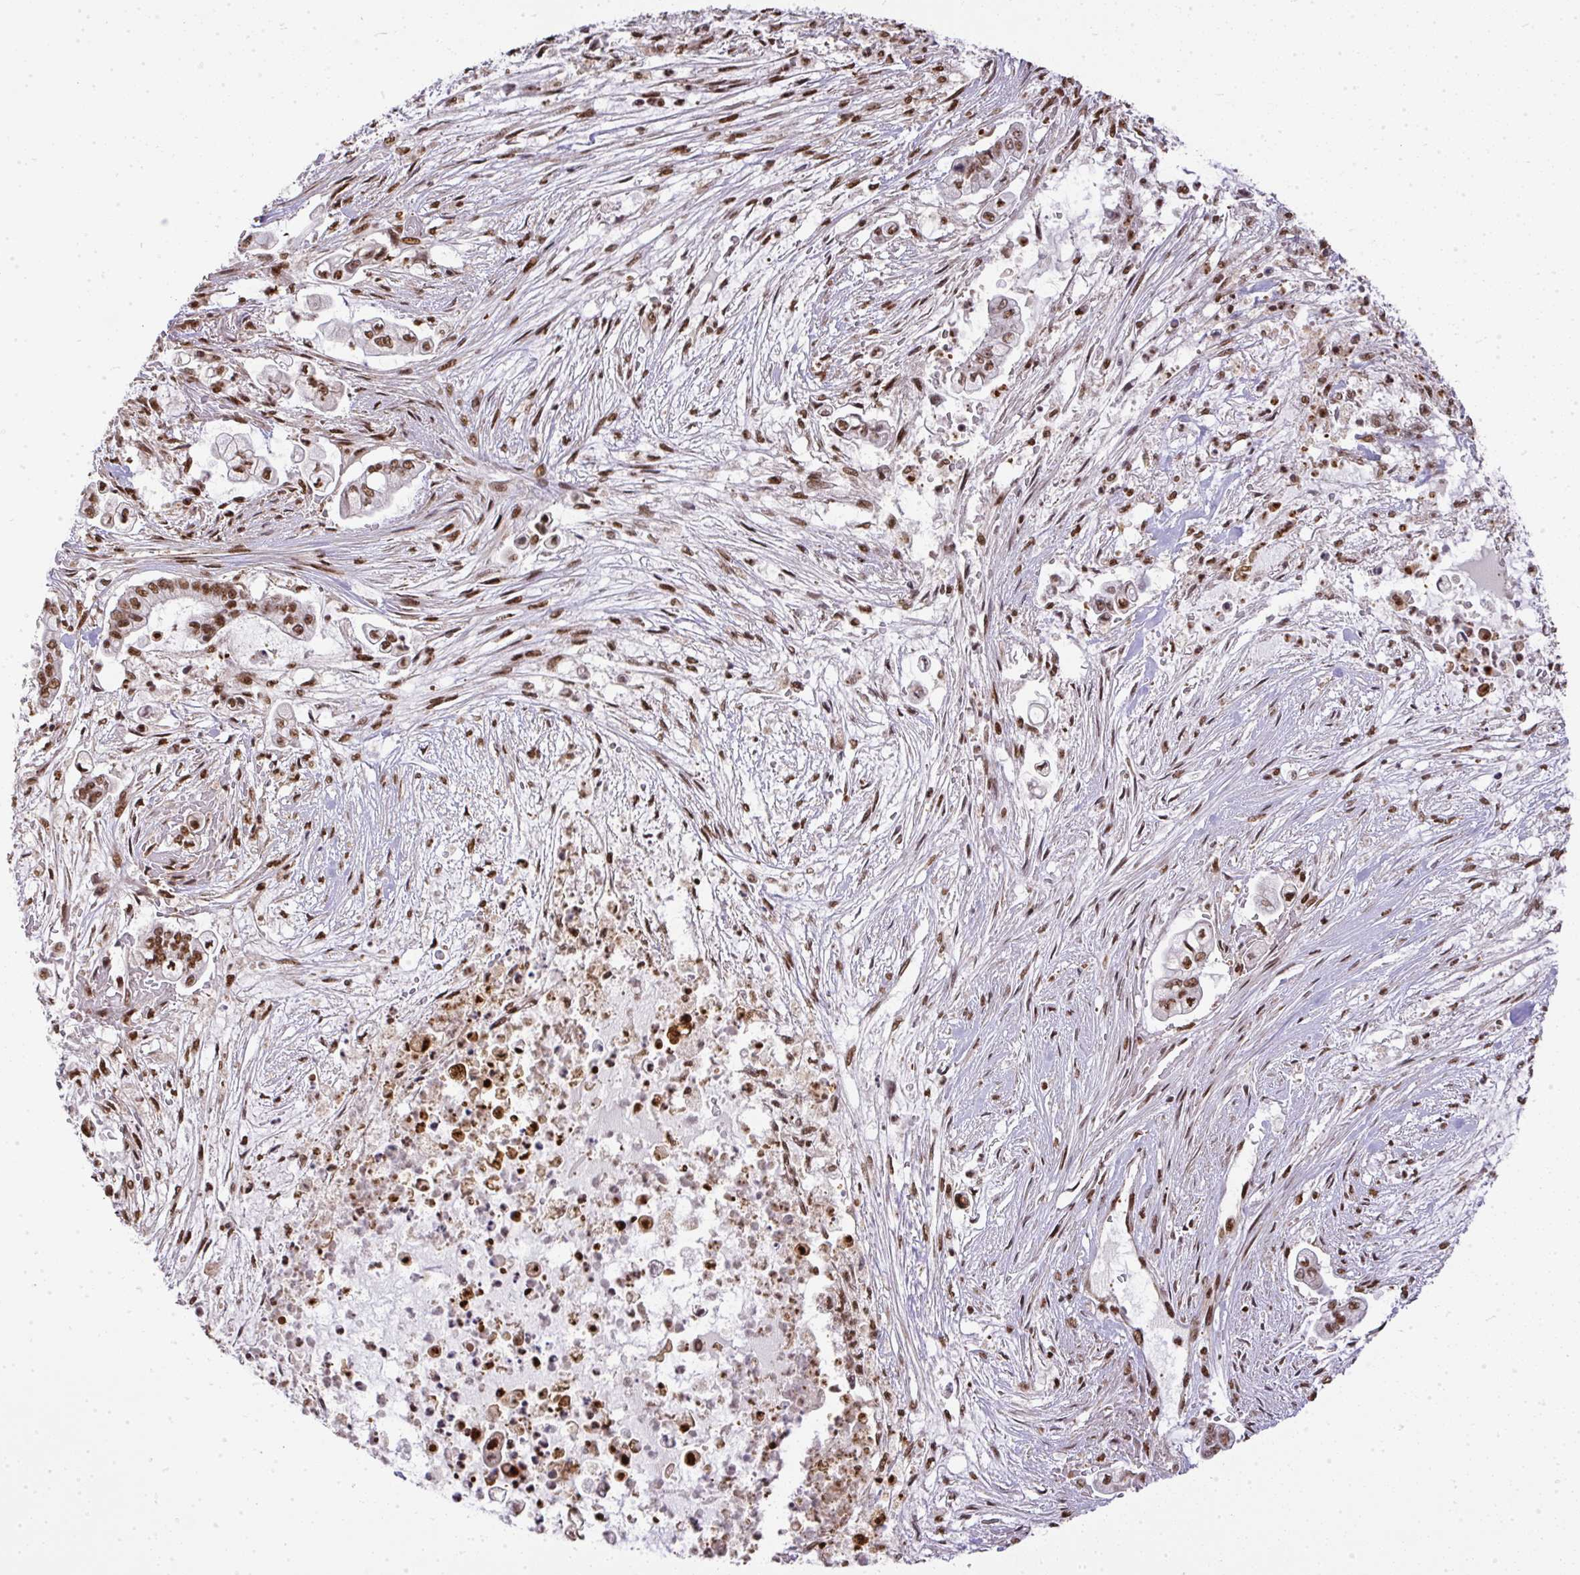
{"staining": {"intensity": "moderate", "quantity": ">75%", "location": "nuclear"}, "tissue": "pancreatic cancer", "cell_type": "Tumor cells", "image_type": "cancer", "snomed": [{"axis": "morphology", "description": "Adenocarcinoma, NOS"}, {"axis": "topography", "description": "Pancreas"}], "caption": "Immunohistochemistry (IHC) of pancreatic adenocarcinoma exhibits medium levels of moderate nuclear staining in about >75% of tumor cells. The protein is stained brown, and the nuclei are stained in blue (DAB (3,3'-diaminobenzidine) IHC with brightfield microscopy, high magnification).", "gene": "U2AF1", "patient": {"sex": "female", "age": 69}}